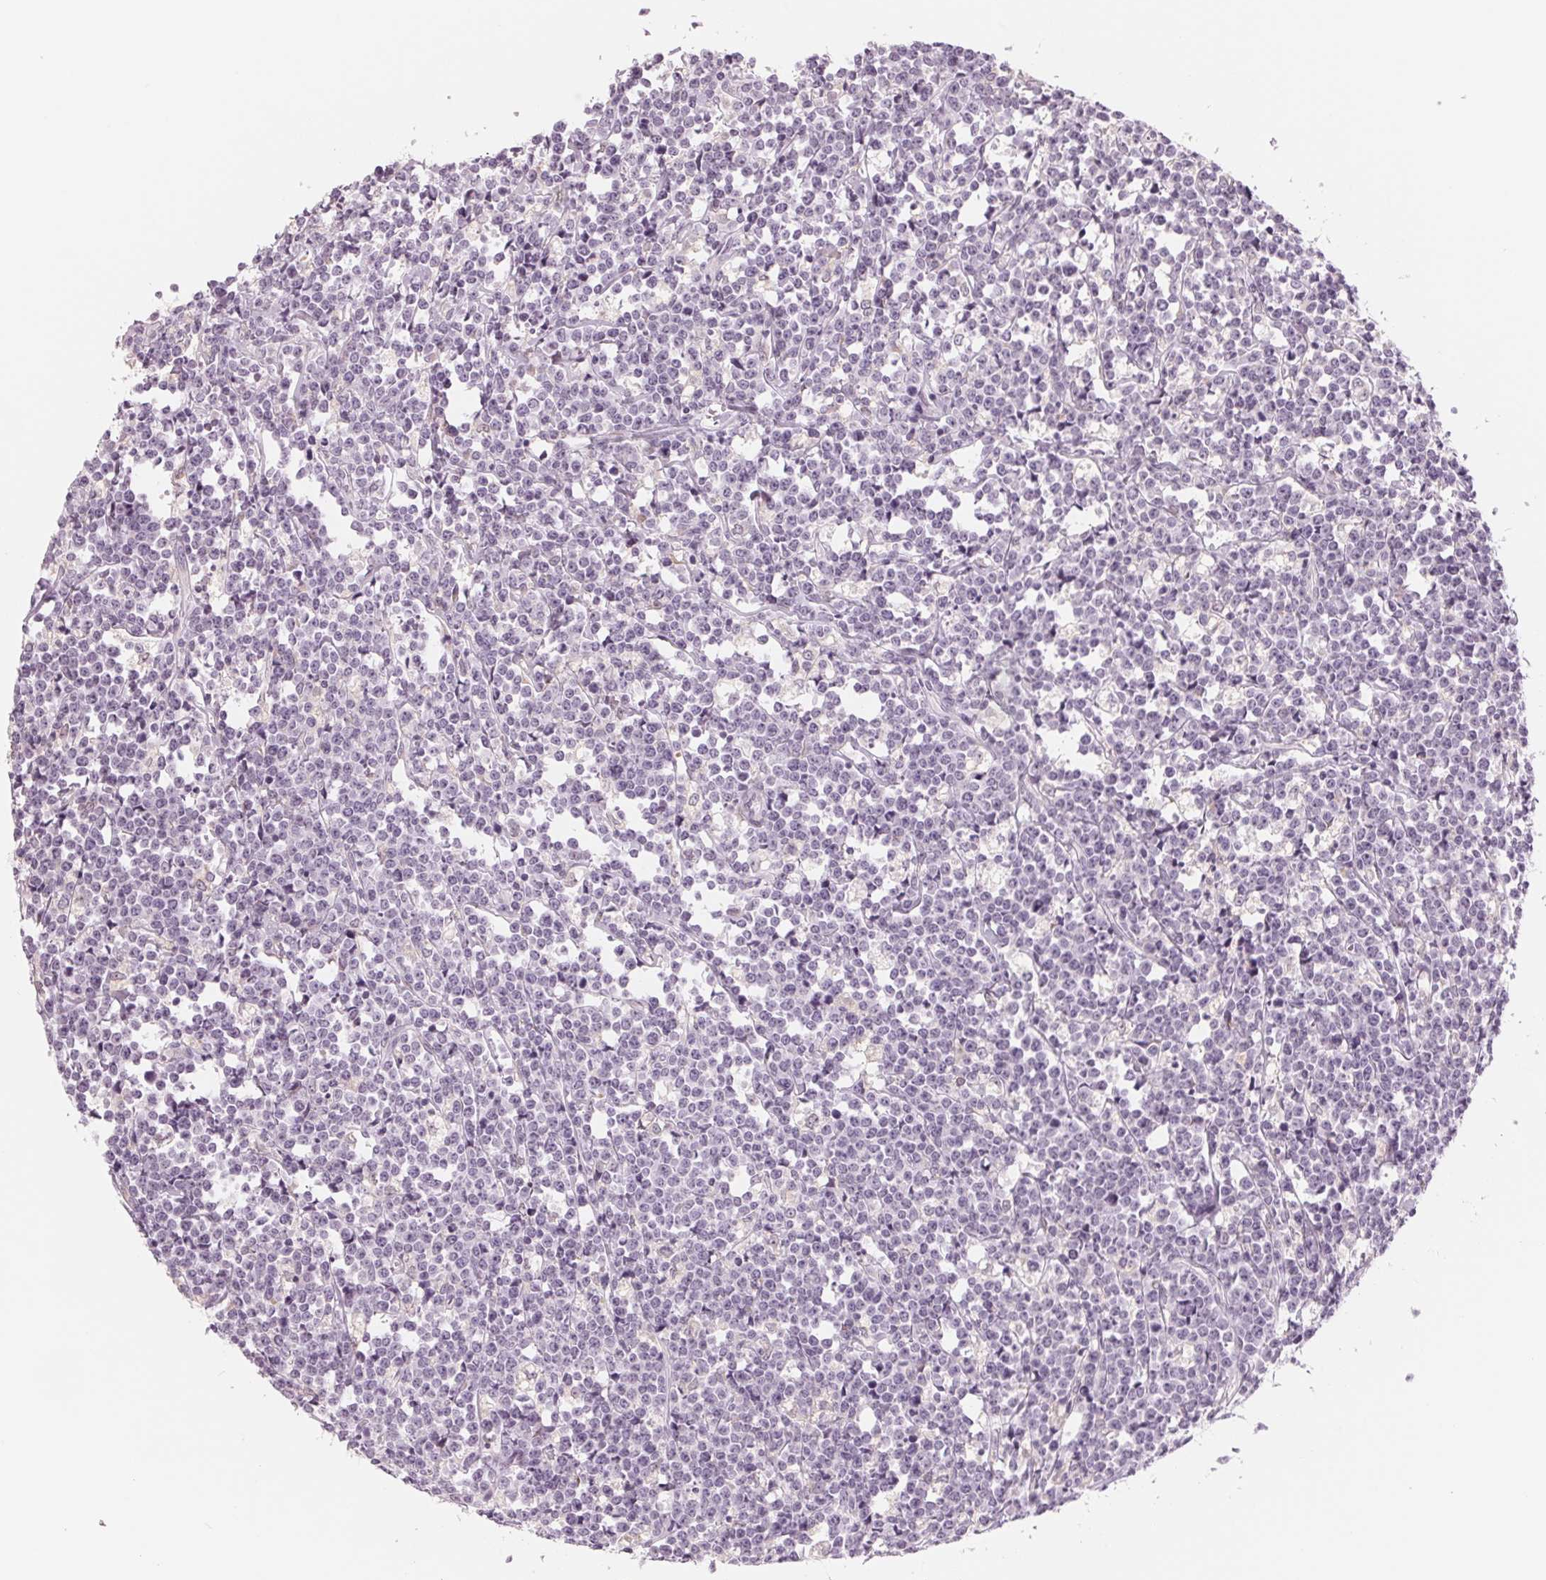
{"staining": {"intensity": "negative", "quantity": "none", "location": "none"}, "tissue": "lymphoma", "cell_type": "Tumor cells", "image_type": "cancer", "snomed": [{"axis": "morphology", "description": "Malignant lymphoma, non-Hodgkin's type, High grade"}, {"axis": "topography", "description": "Small intestine"}], "caption": "This is an immunohistochemistry micrograph of malignant lymphoma, non-Hodgkin's type (high-grade). There is no staining in tumor cells.", "gene": "IL9R", "patient": {"sex": "female", "age": 56}}